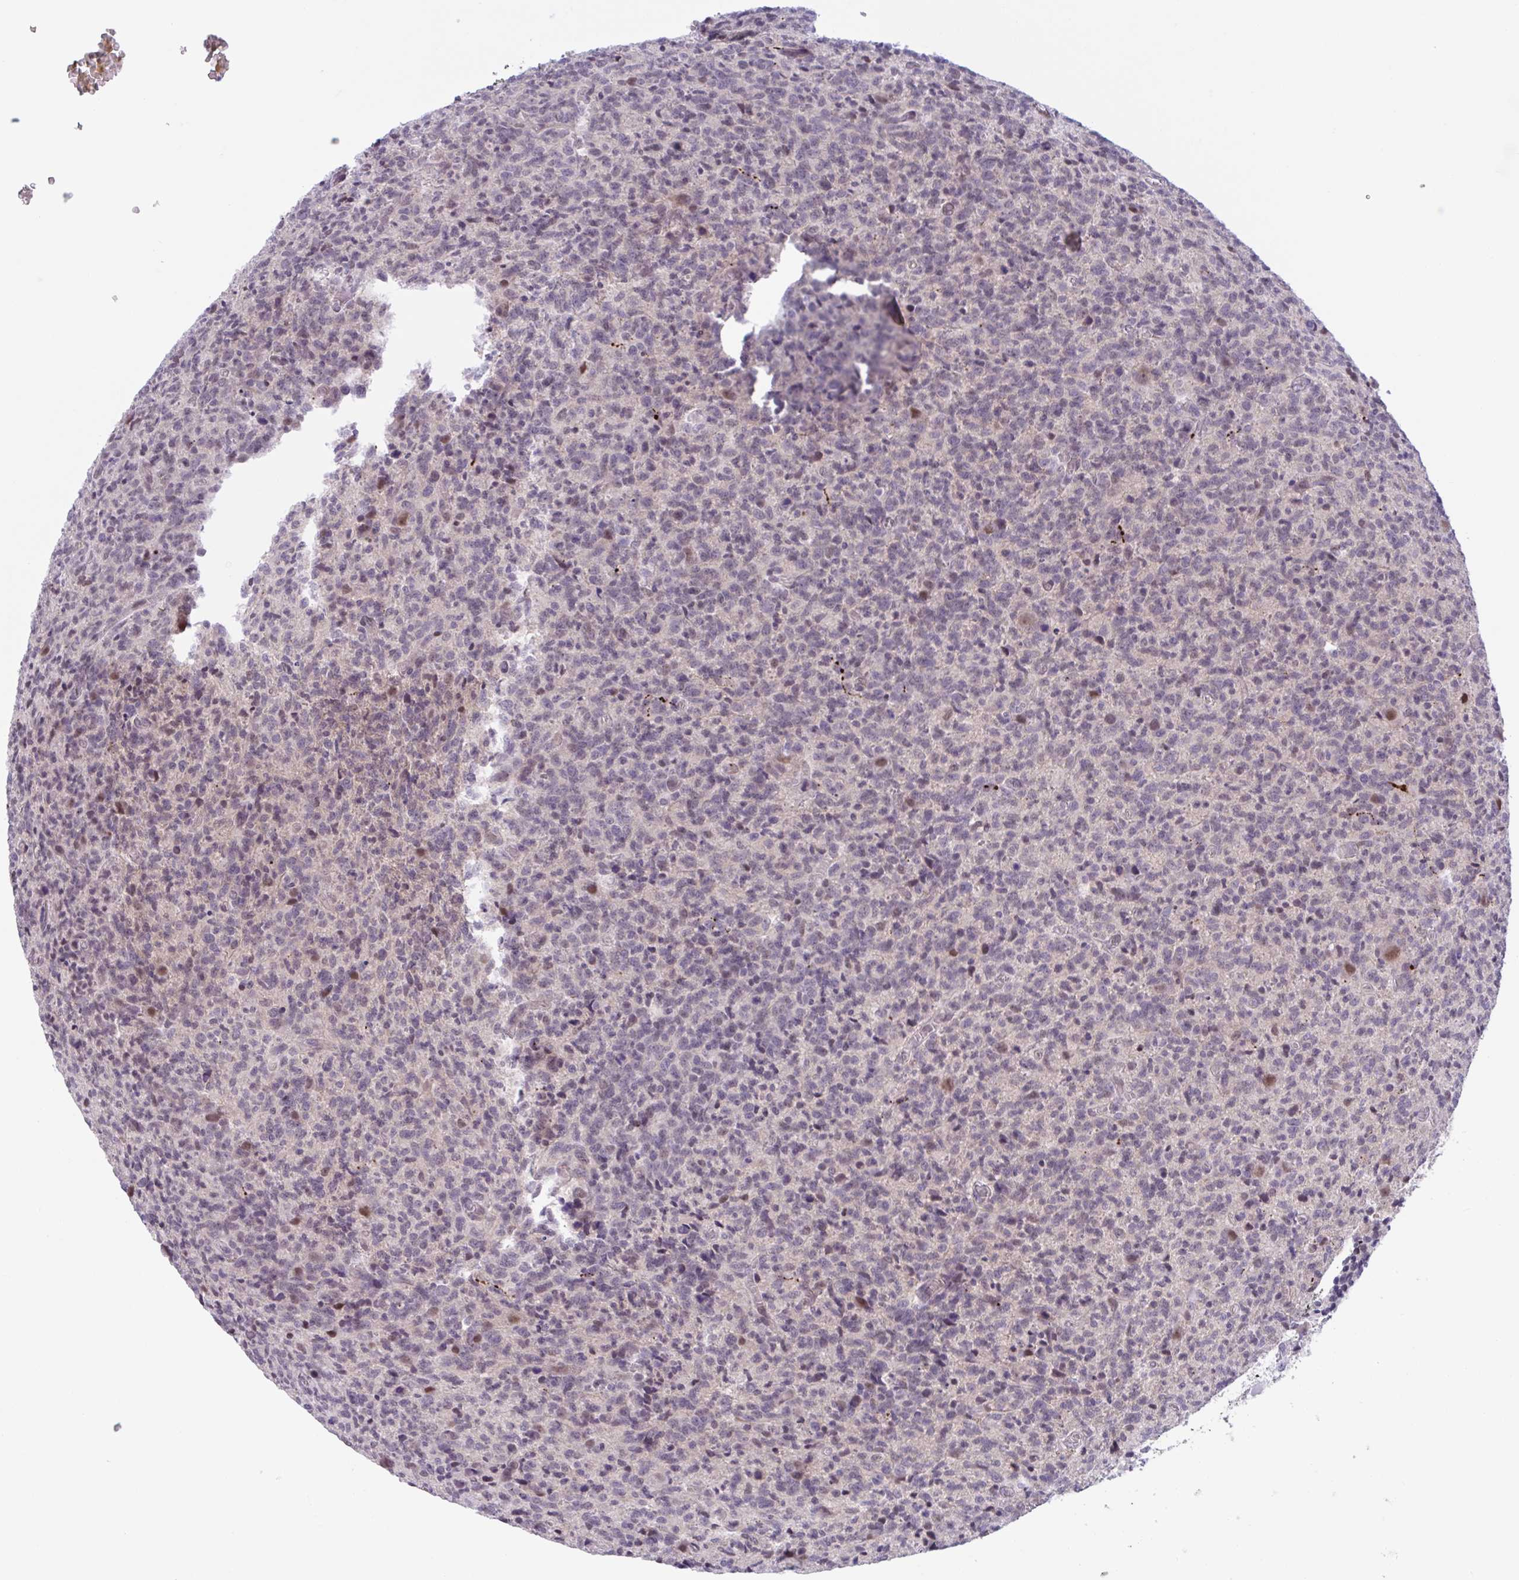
{"staining": {"intensity": "weak", "quantity": "<25%", "location": "nuclear"}, "tissue": "glioma", "cell_type": "Tumor cells", "image_type": "cancer", "snomed": [{"axis": "morphology", "description": "Glioma, malignant, High grade"}, {"axis": "topography", "description": "Brain"}], "caption": "There is no significant expression in tumor cells of glioma.", "gene": "TTC7B", "patient": {"sex": "male", "age": 76}}